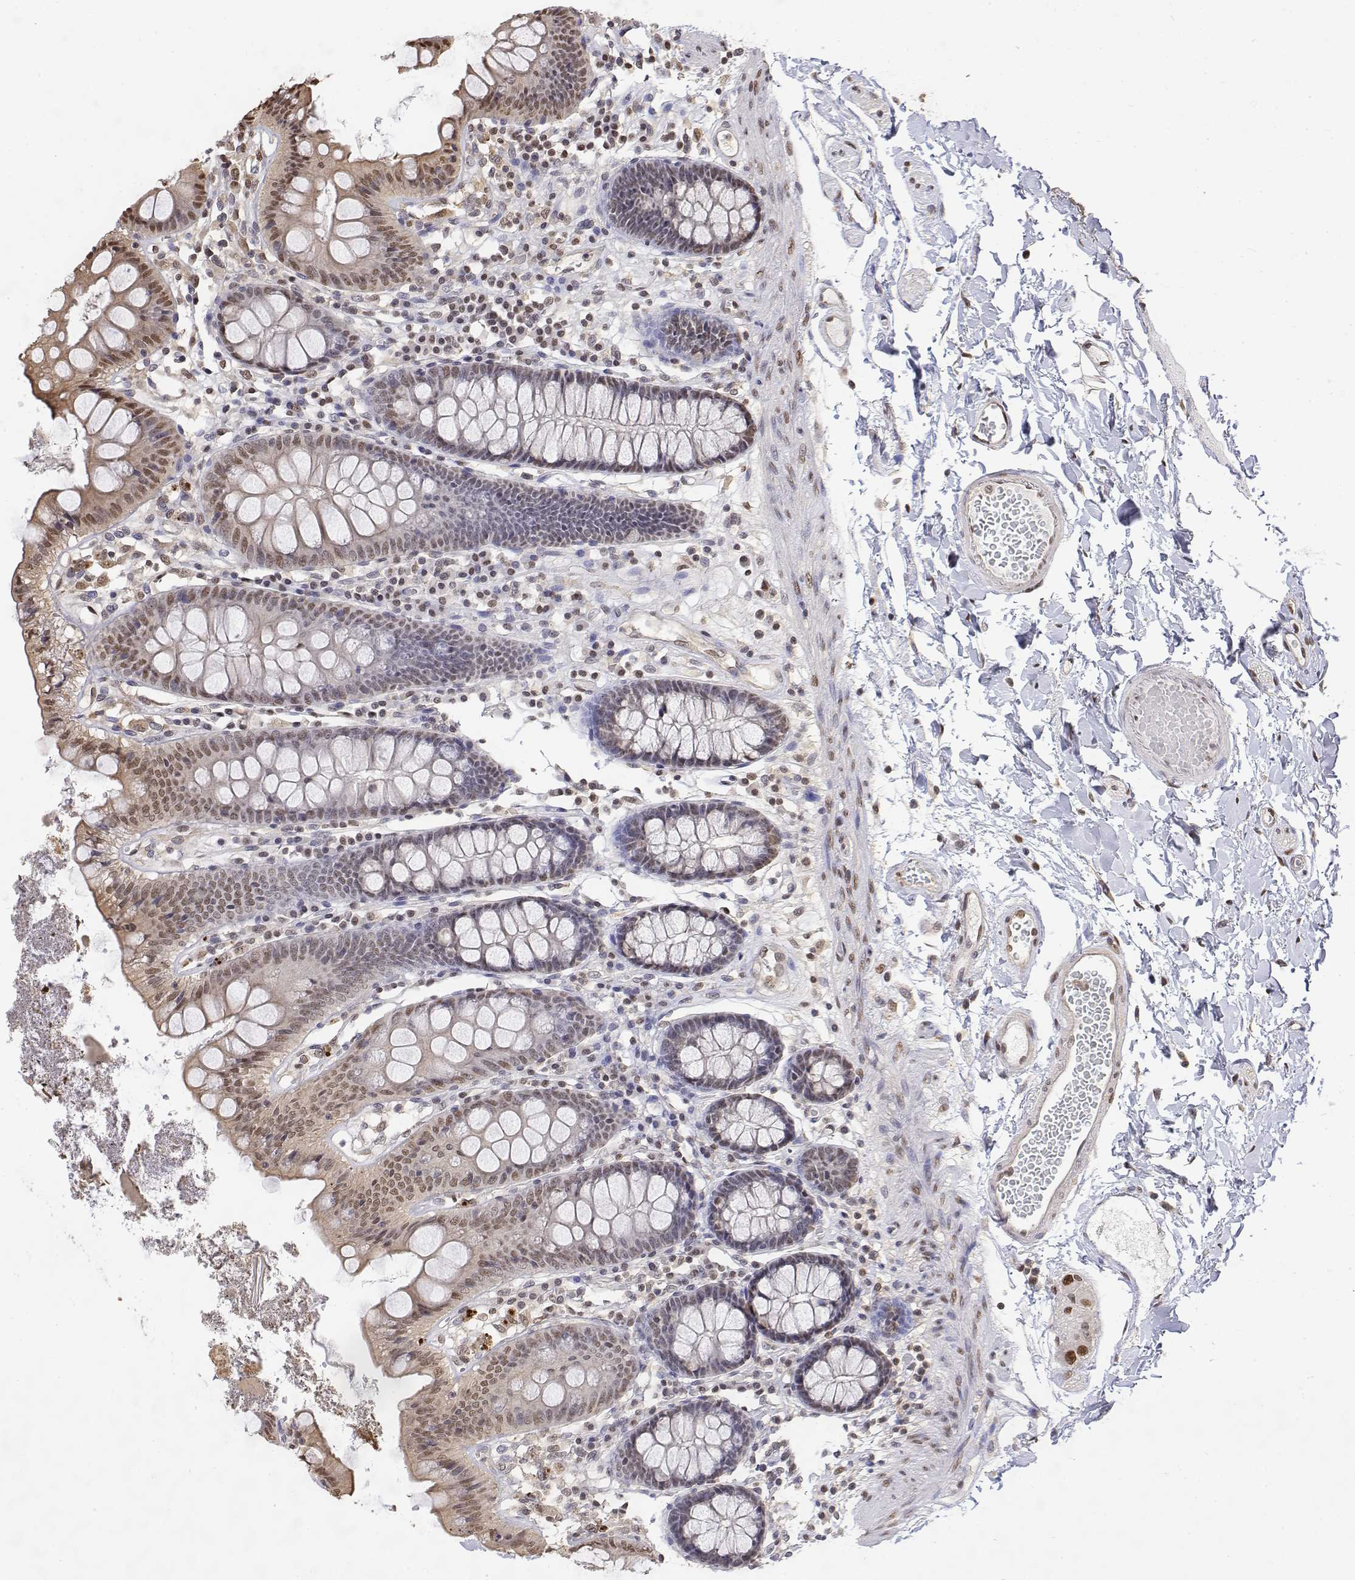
{"staining": {"intensity": "moderate", "quantity": ">75%", "location": "nuclear"}, "tissue": "colon", "cell_type": "Endothelial cells", "image_type": "normal", "snomed": [{"axis": "morphology", "description": "Normal tissue, NOS"}, {"axis": "topography", "description": "Colon"}], "caption": "Immunohistochemistry (IHC) (DAB (3,3'-diaminobenzidine)) staining of normal human colon demonstrates moderate nuclear protein positivity in about >75% of endothelial cells.", "gene": "TPI1", "patient": {"sex": "male", "age": 84}}